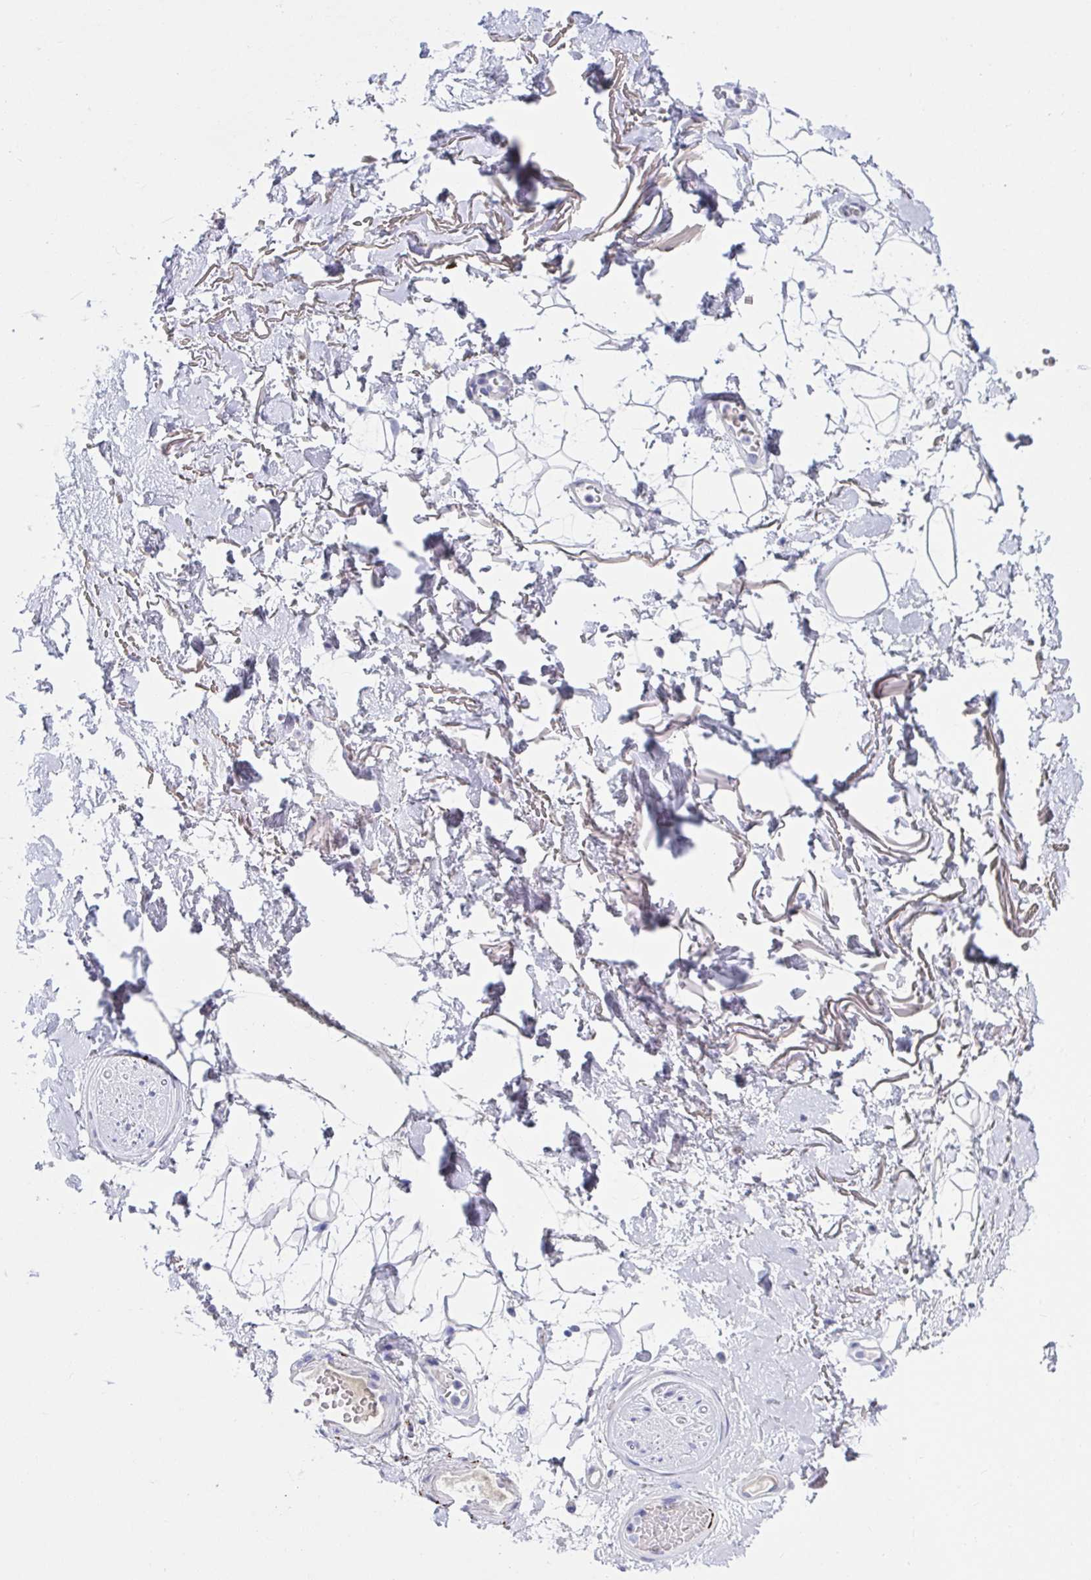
{"staining": {"intensity": "negative", "quantity": "none", "location": "none"}, "tissue": "adipose tissue", "cell_type": "Adipocytes", "image_type": "normal", "snomed": [{"axis": "morphology", "description": "Normal tissue, NOS"}, {"axis": "topography", "description": "Anal"}, {"axis": "topography", "description": "Peripheral nerve tissue"}], "caption": "Immunohistochemical staining of benign human adipose tissue reveals no significant expression in adipocytes. (DAB immunohistochemistry (IHC), high magnification).", "gene": "NPY", "patient": {"sex": "male", "age": 78}}